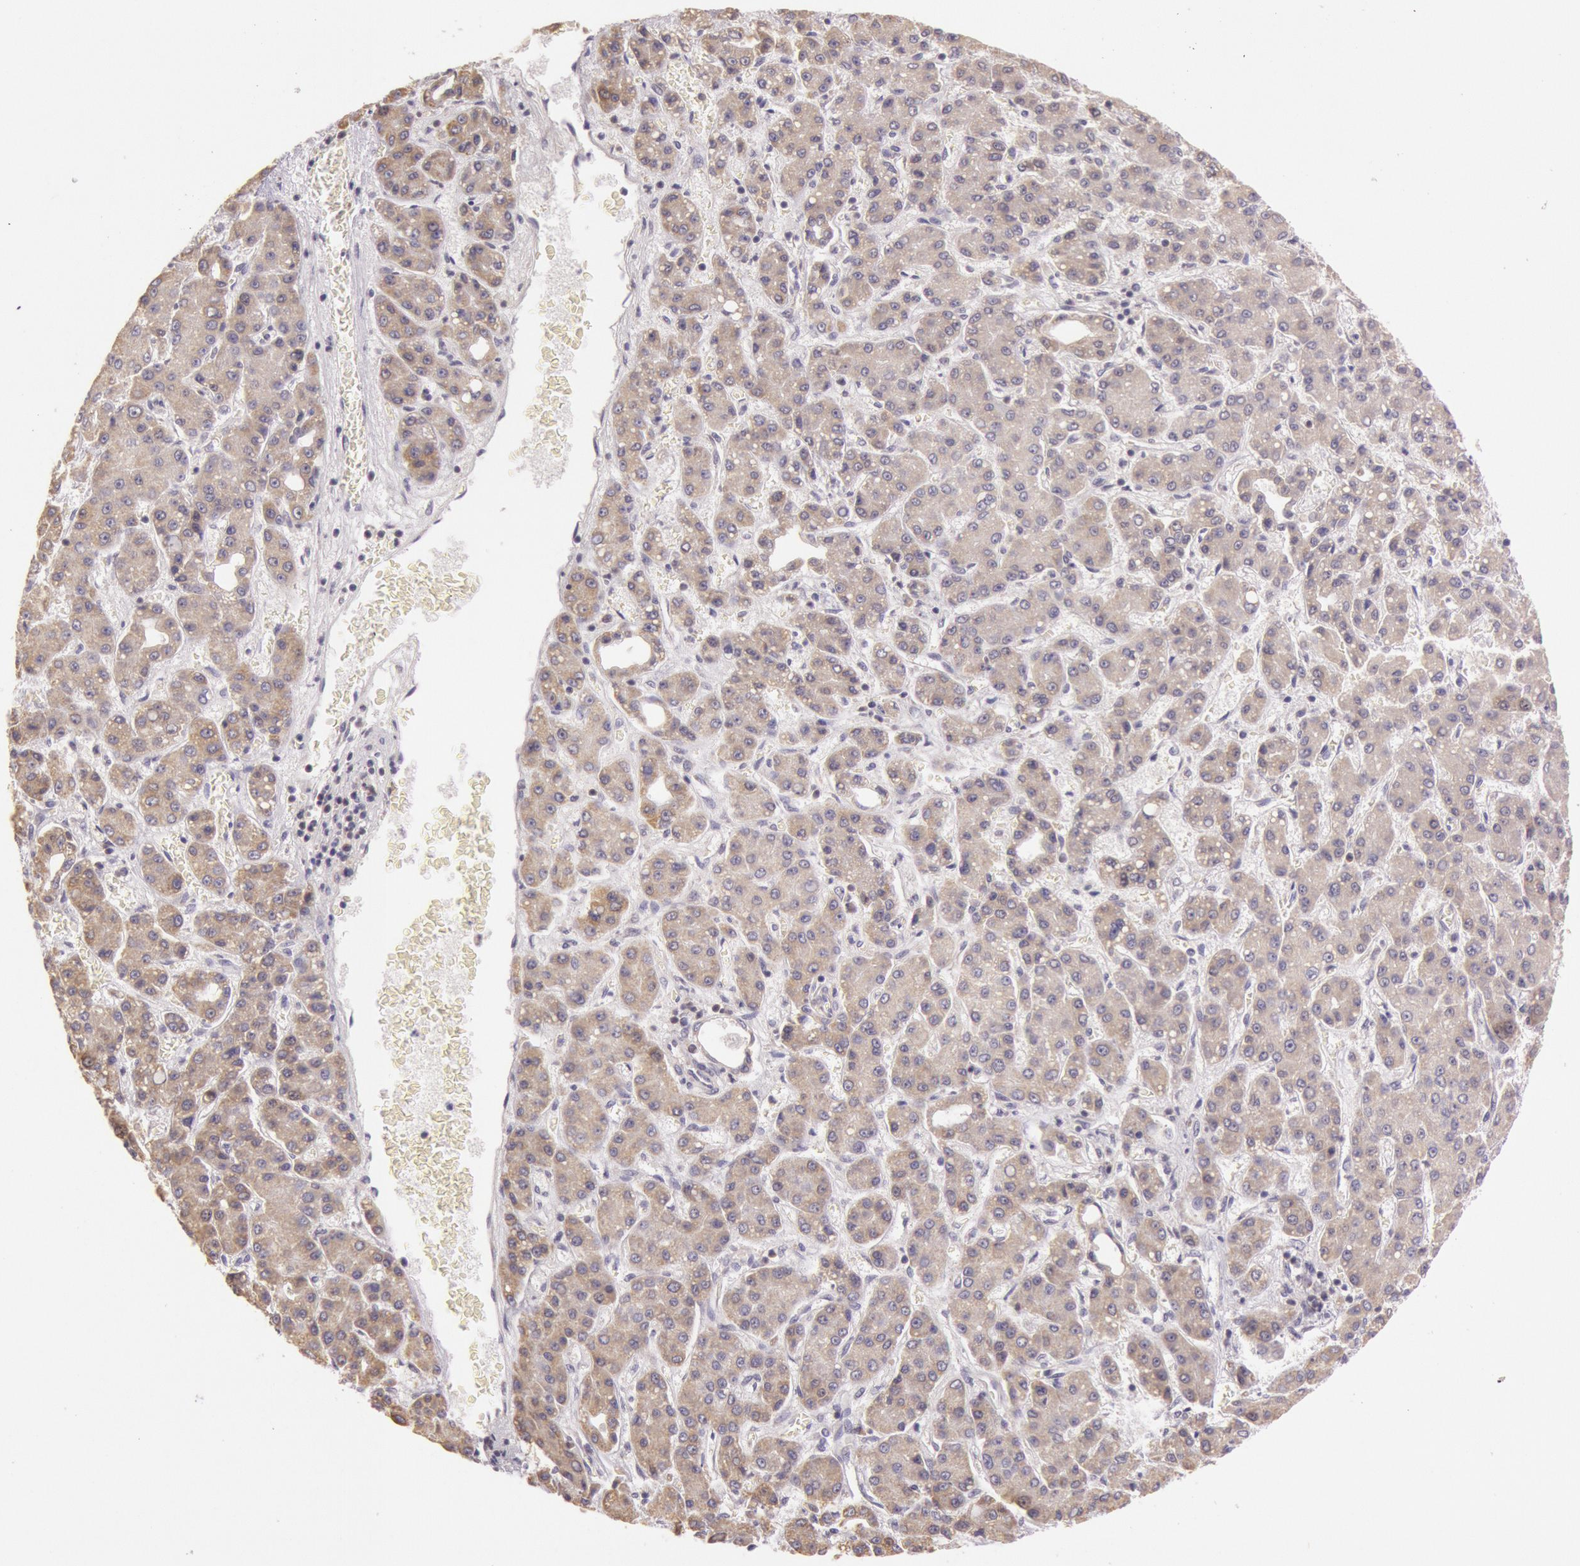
{"staining": {"intensity": "moderate", "quantity": ">75%", "location": "cytoplasmic/membranous"}, "tissue": "liver cancer", "cell_type": "Tumor cells", "image_type": "cancer", "snomed": [{"axis": "morphology", "description": "Carcinoma, Hepatocellular, NOS"}, {"axis": "topography", "description": "Liver"}], "caption": "Hepatocellular carcinoma (liver) stained for a protein exhibits moderate cytoplasmic/membranous positivity in tumor cells. The staining was performed using DAB to visualize the protein expression in brown, while the nuclei were stained in blue with hematoxylin (Magnification: 20x).", "gene": "CDK16", "patient": {"sex": "male", "age": 69}}